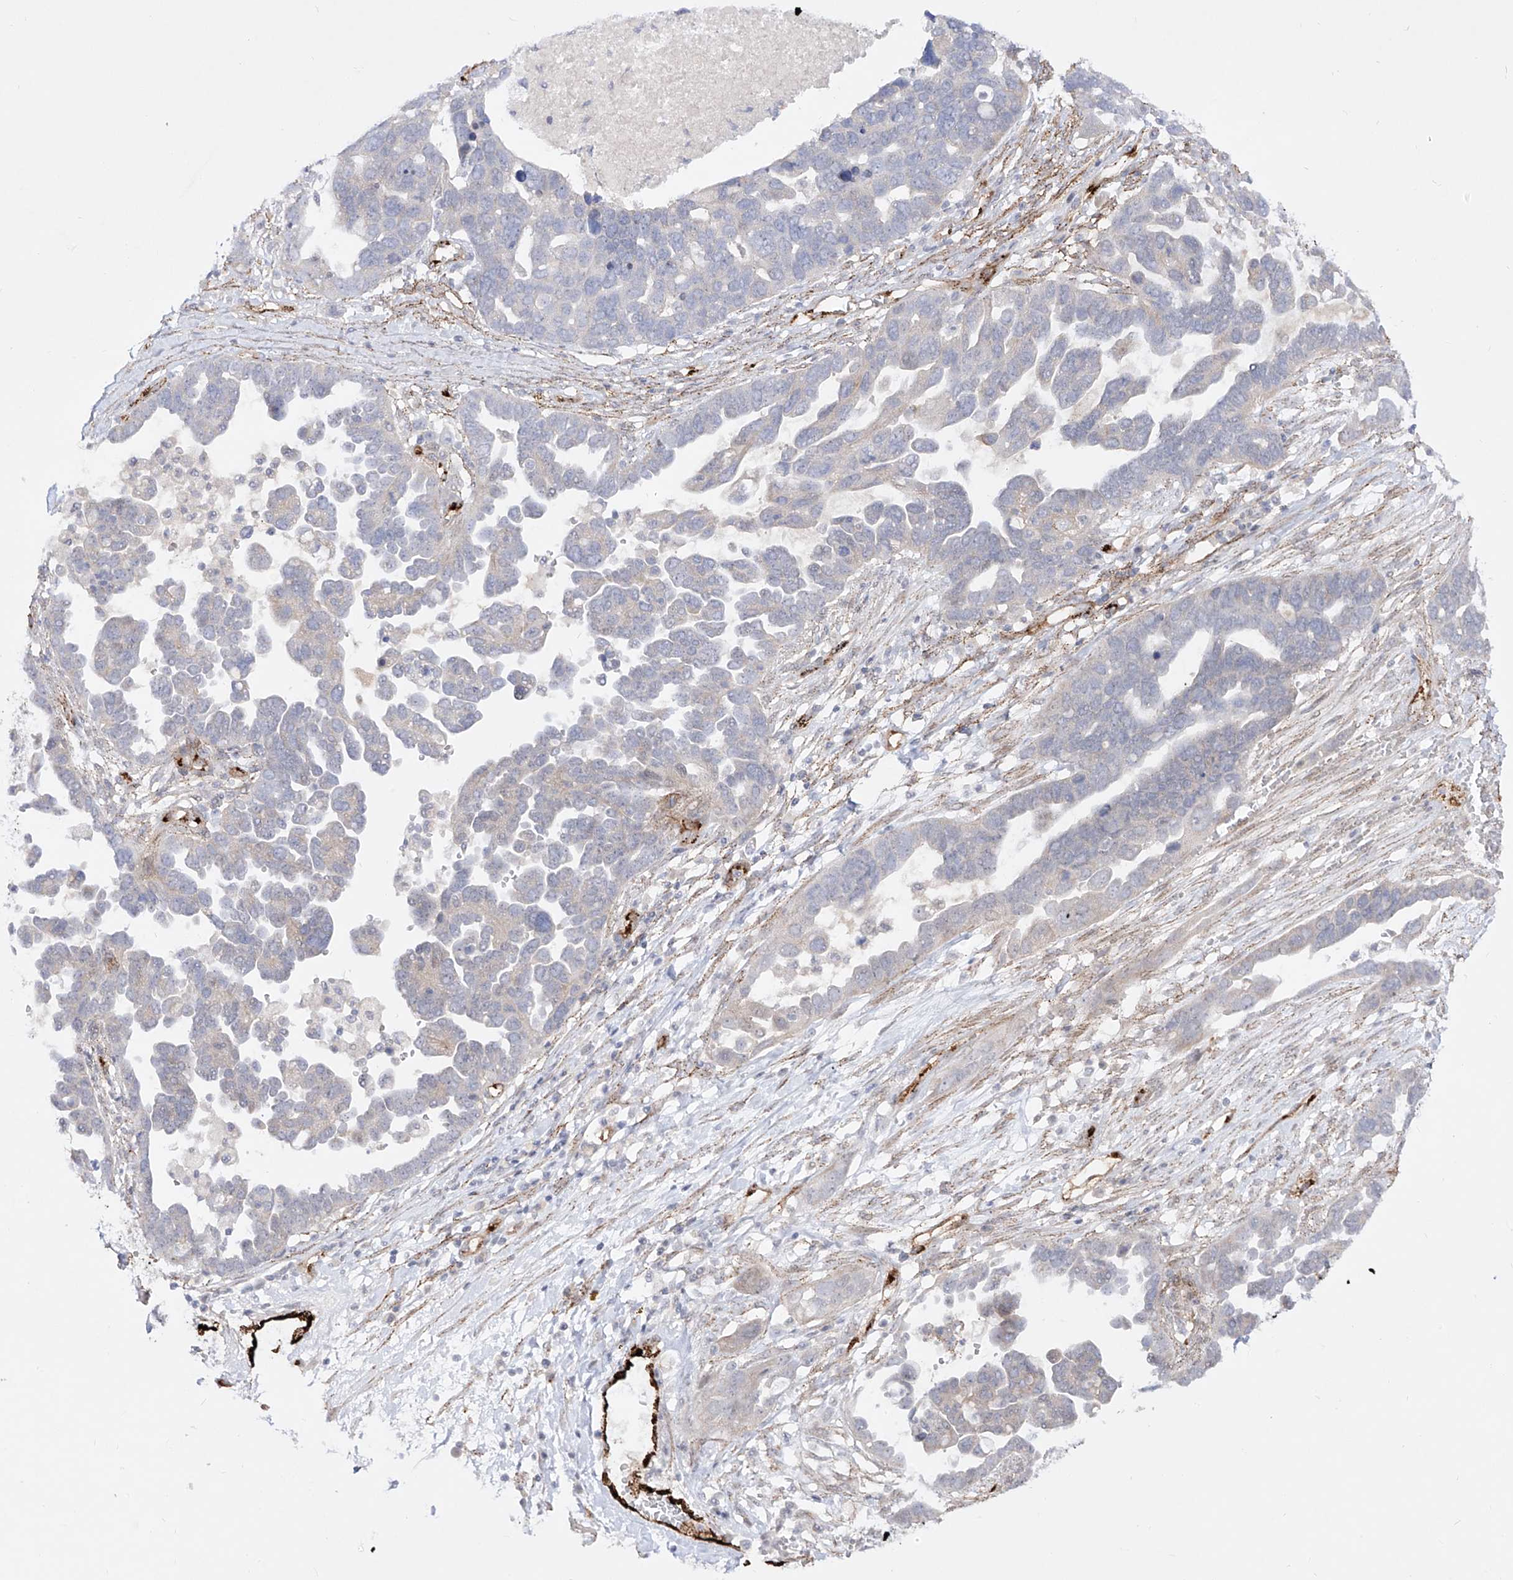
{"staining": {"intensity": "negative", "quantity": "none", "location": "none"}, "tissue": "ovarian cancer", "cell_type": "Tumor cells", "image_type": "cancer", "snomed": [{"axis": "morphology", "description": "Cystadenocarcinoma, serous, NOS"}, {"axis": "topography", "description": "Ovary"}], "caption": "This micrograph is of ovarian cancer (serous cystadenocarcinoma) stained with IHC to label a protein in brown with the nuclei are counter-stained blue. There is no positivity in tumor cells. (Brightfield microscopy of DAB (3,3'-diaminobenzidine) immunohistochemistry at high magnification).", "gene": "ZGRF1", "patient": {"sex": "female", "age": 54}}